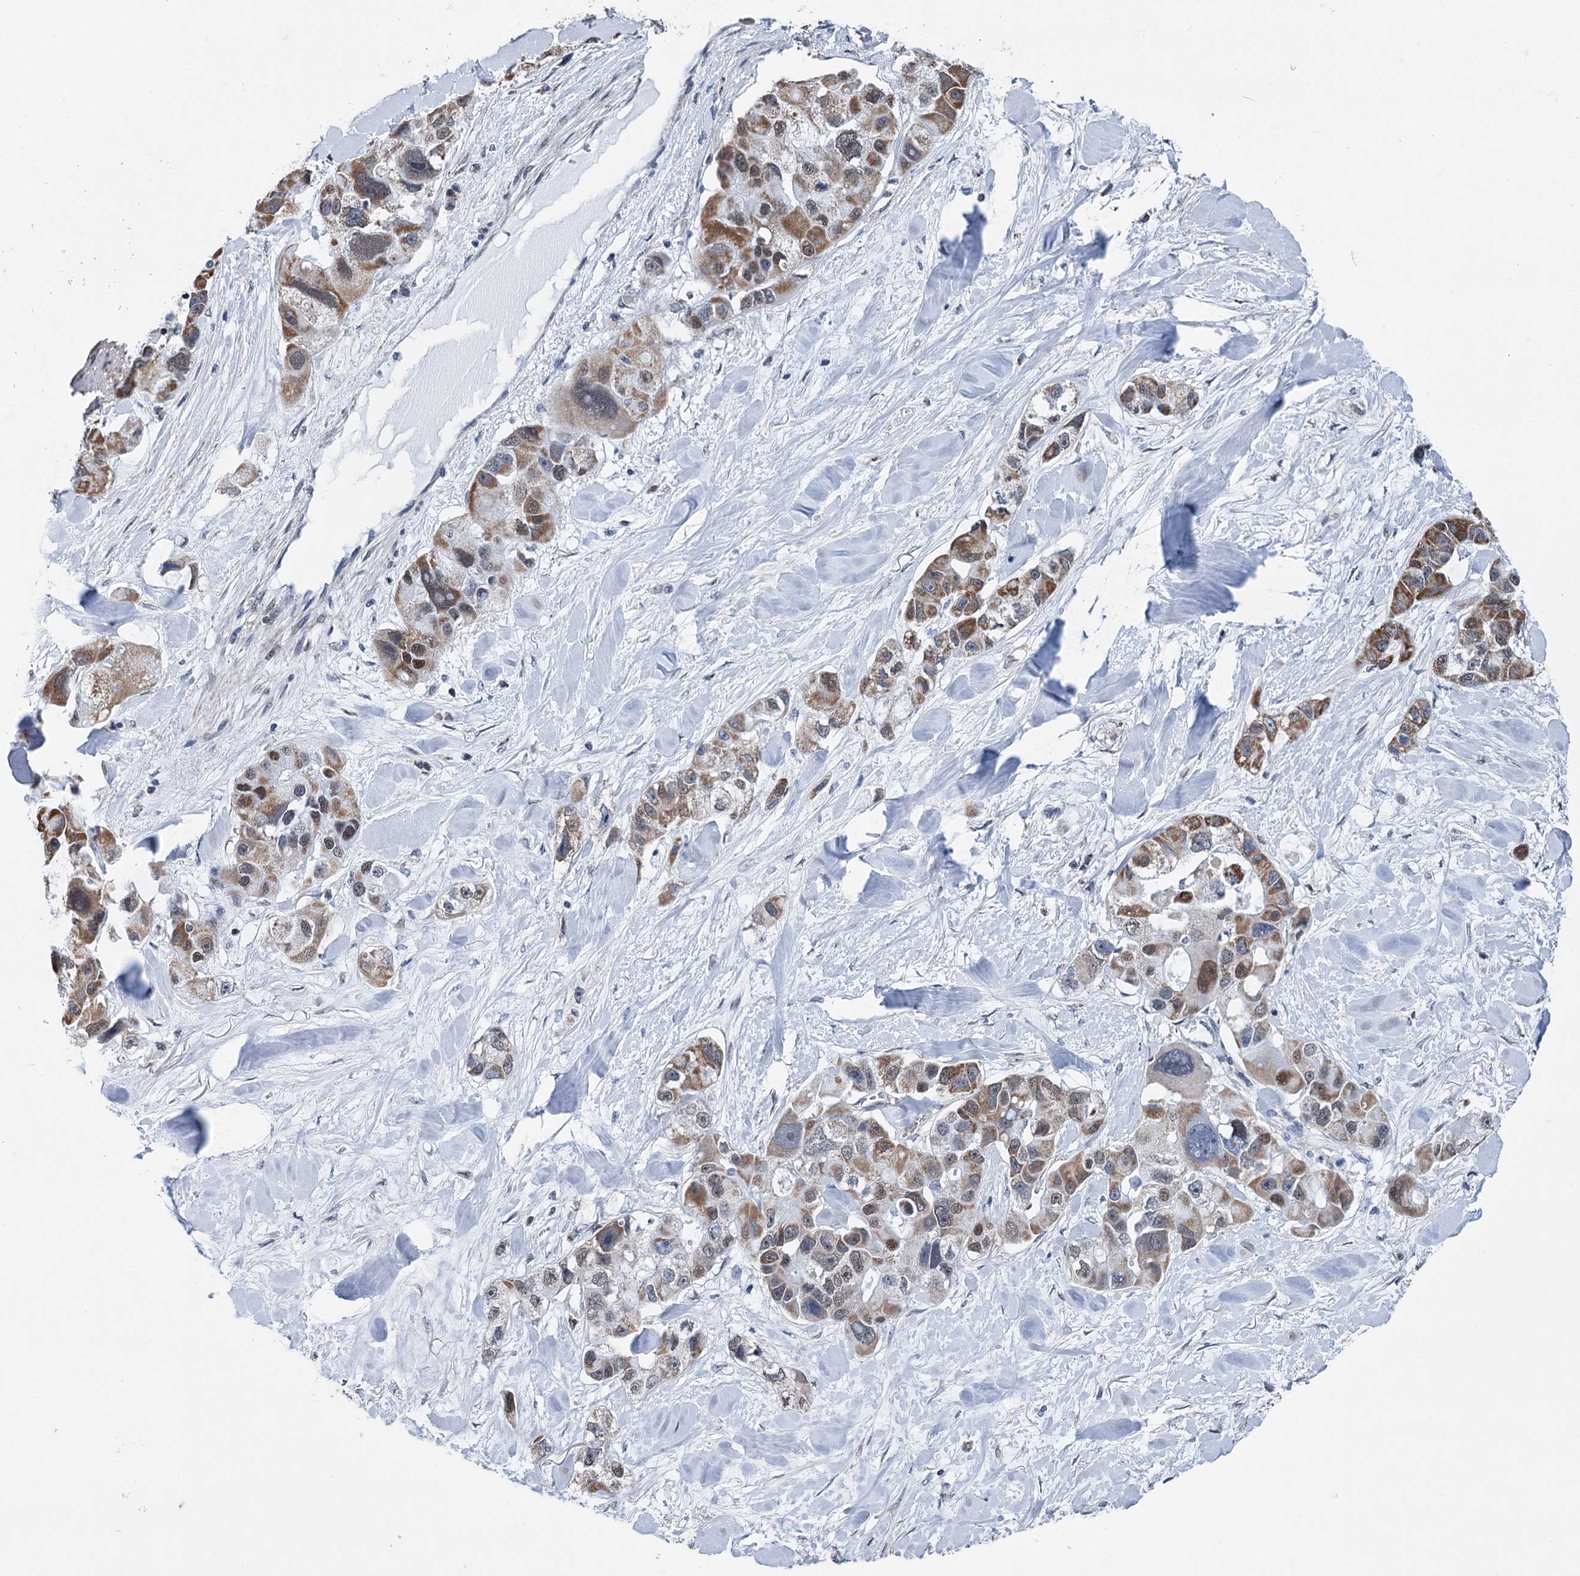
{"staining": {"intensity": "moderate", "quantity": ">75%", "location": "cytoplasmic/membranous,nuclear"}, "tissue": "lung cancer", "cell_type": "Tumor cells", "image_type": "cancer", "snomed": [{"axis": "morphology", "description": "Adenocarcinoma, NOS"}, {"axis": "topography", "description": "Lung"}], "caption": "A photomicrograph of lung cancer stained for a protein shows moderate cytoplasmic/membranous and nuclear brown staining in tumor cells.", "gene": "MORN3", "patient": {"sex": "female", "age": 54}}